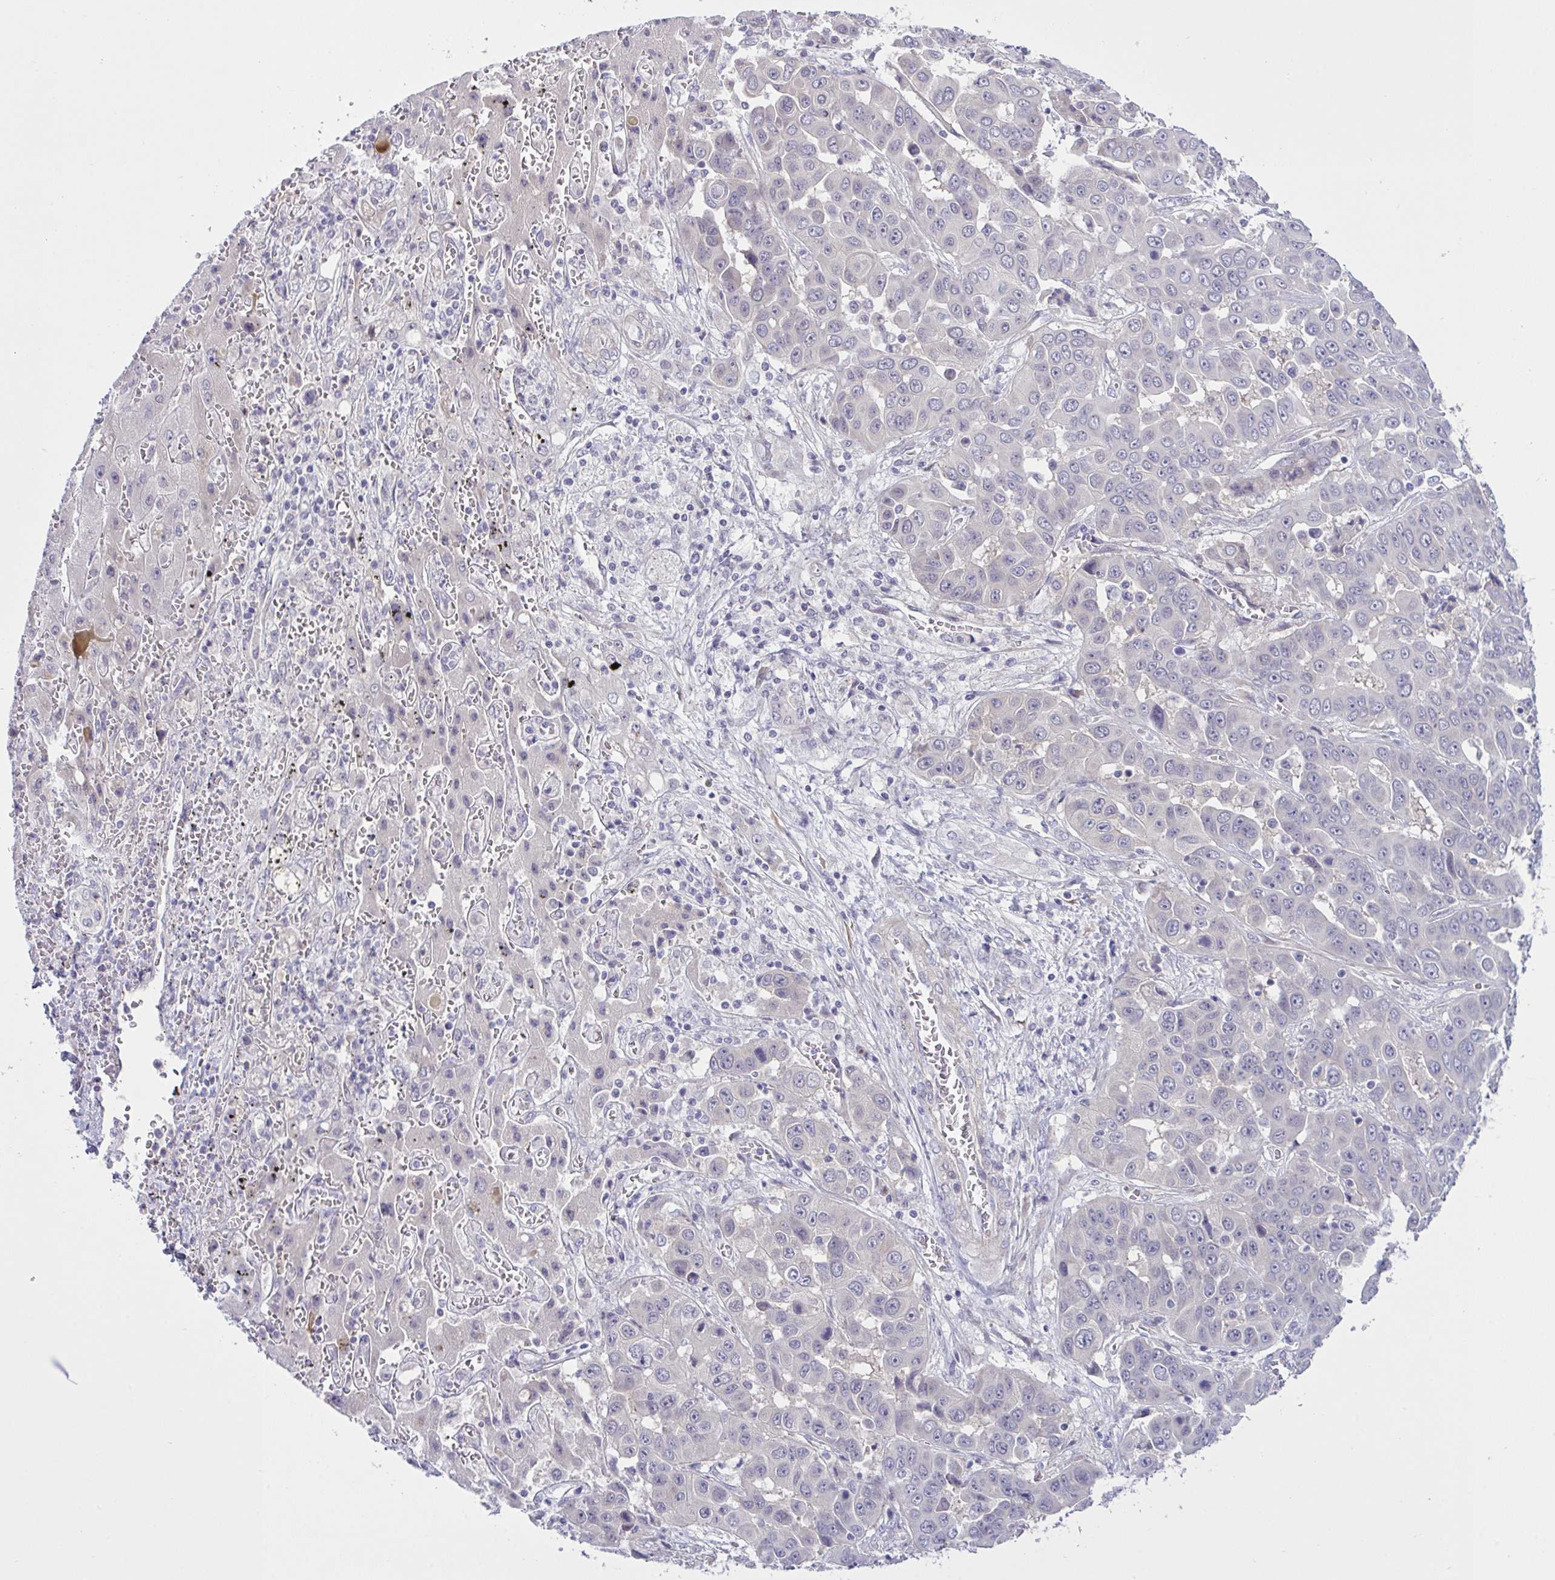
{"staining": {"intensity": "negative", "quantity": "none", "location": "none"}, "tissue": "liver cancer", "cell_type": "Tumor cells", "image_type": "cancer", "snomed": [{"axis": "morphology", "description": "Cholangiocarcinoma"}, {"axis": "topography", "description": "Liver"}], "caption": "Tumor cells are negative for protein expression in human liver cancer.", "gene": "SYNPO2L", "patient": {"sex": "female", "age": 52}}